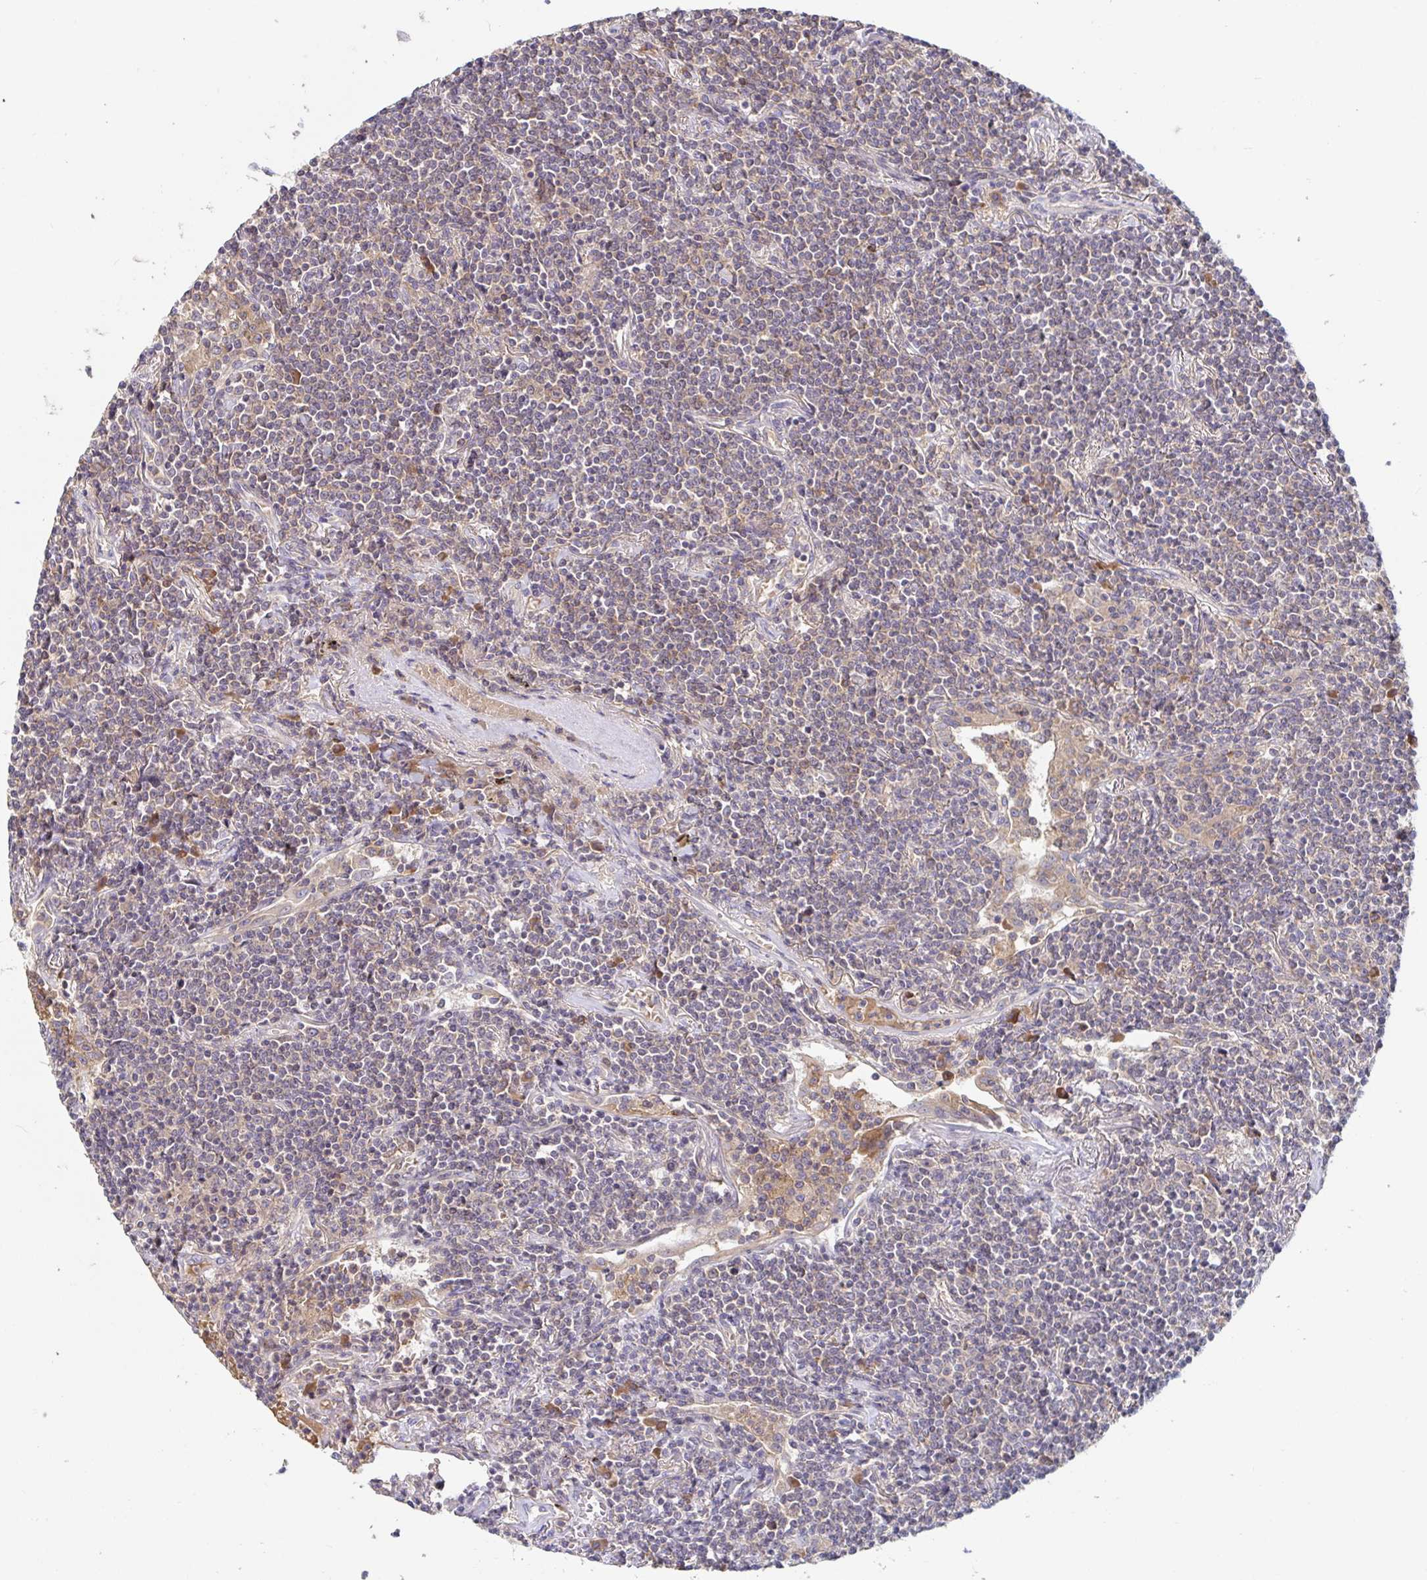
{"staining": {"intensity": "weak", "quantity": "<25%", "location": "cytoplasmic/membranous"}, "tissue": "lymphoma", "cell_type": "Tumor cells", "image_type": "cancer", "snomed": [{"axis": "morphology", "description": "Malignant lymphoma, non-Hodgkin's type, Low grade"}, {"axis": "topography", "description": "Lung"}], "caption": "Immunohistochemistry (IHC) micrograph of malignant lymphoma, non-Hodgkin's type (low-grade) stained for a protein (brown), which exhibits no staining in tumor cells.", "gene": "LARP1", "patient": {"sex": "female", "age": 71}}